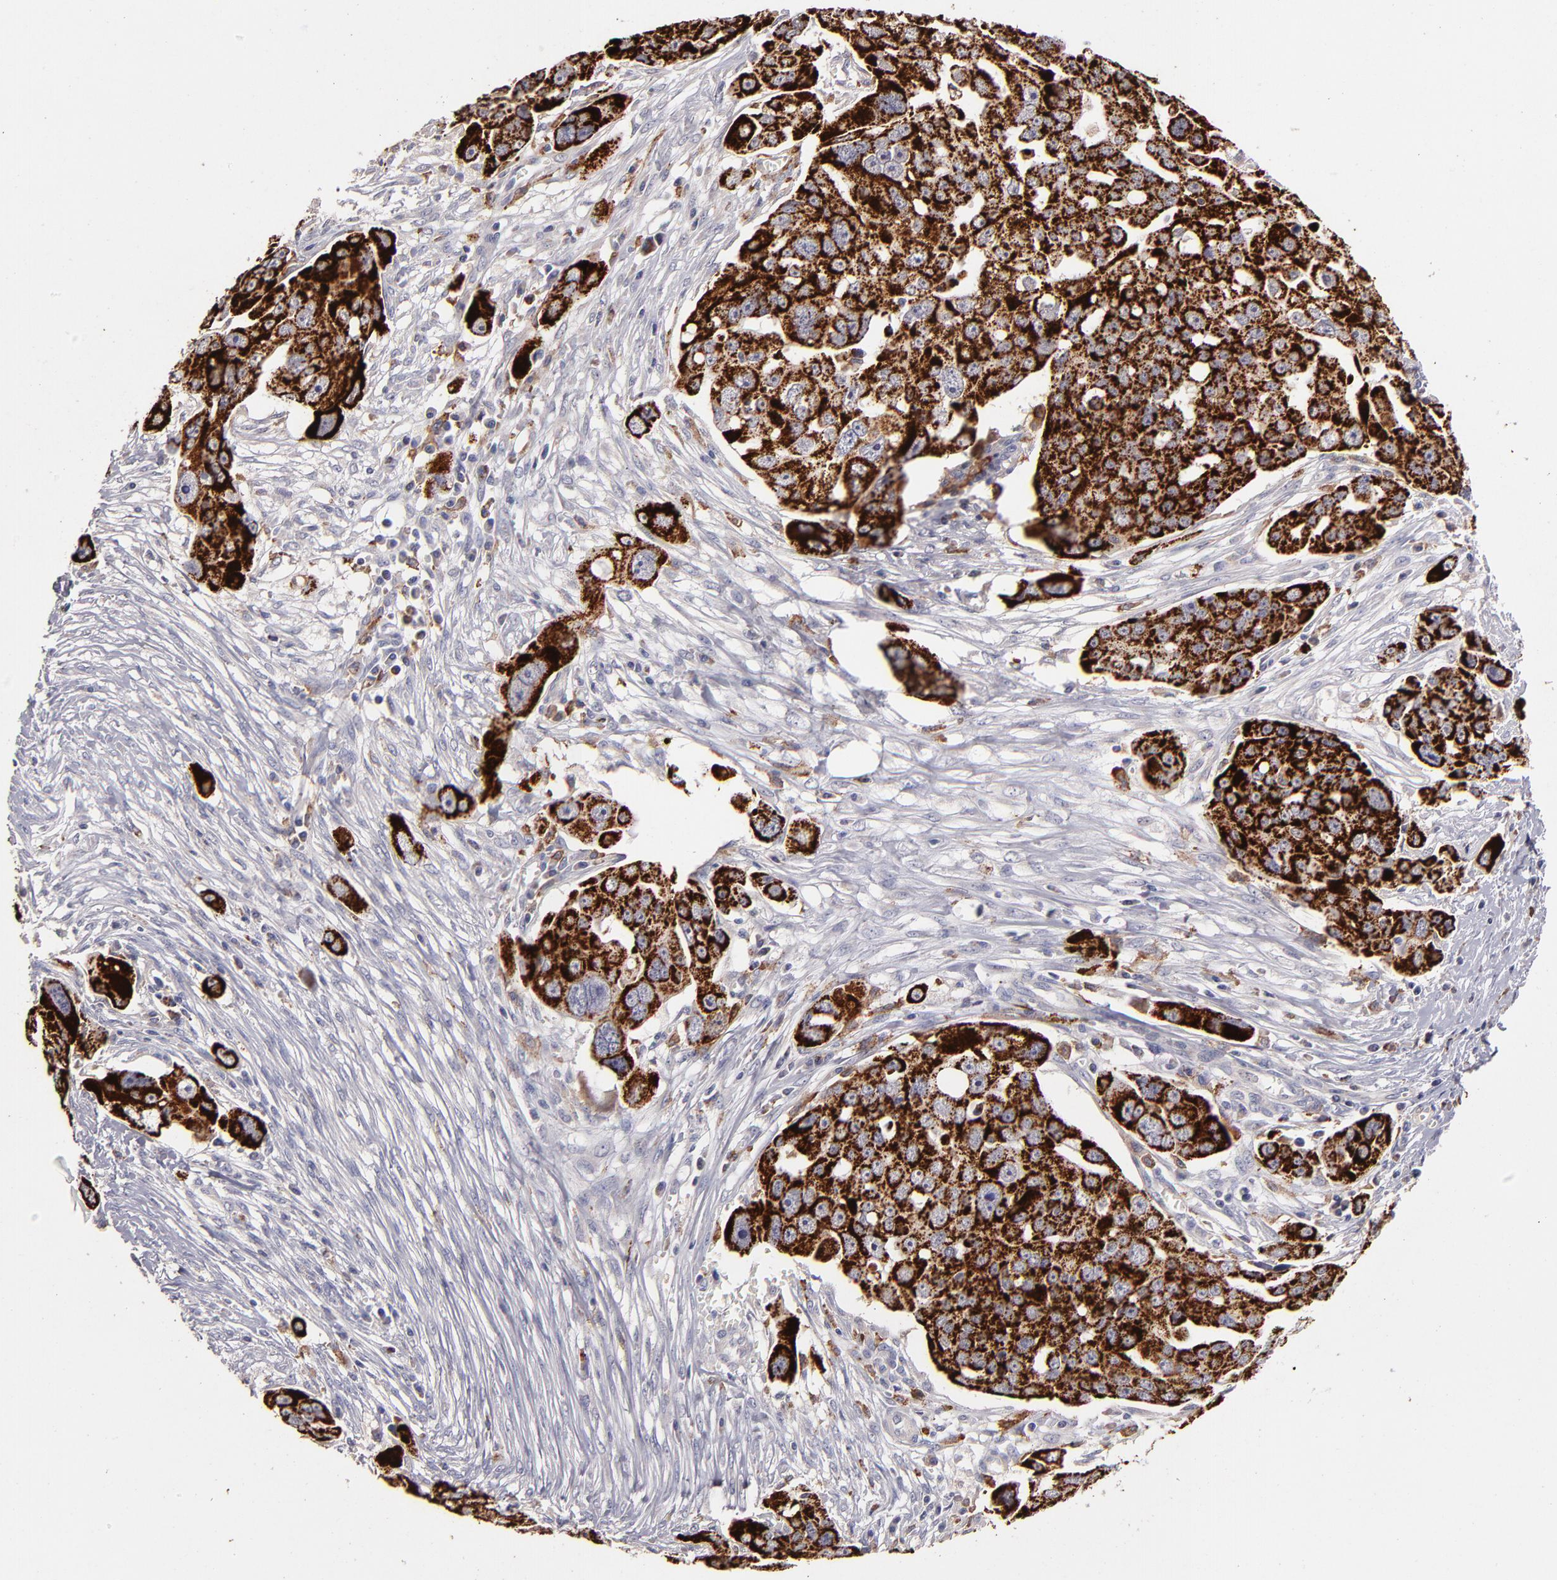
{"staining": {"intensity": "strong", "quantity": ">75%", "location": "cytoplasmic/membranous"}, "tissue": "ovarian cancer", "cell_type": "Tumor cells", "image_type": "cancer", "snomed": [{"axis": "morphology", "description": "Carcinoma, endometroid"}, {"axis": "topography", "description": "Ovary"}], "caption": "Immunohistochemical staining of ovarian cancer demonstrates high levels of strong cytoplasmic/membranous protein positivity in approximately >75% of tumor cells.", "gene": "GLDC", "patient": {"sex": "female", "age": 75}}